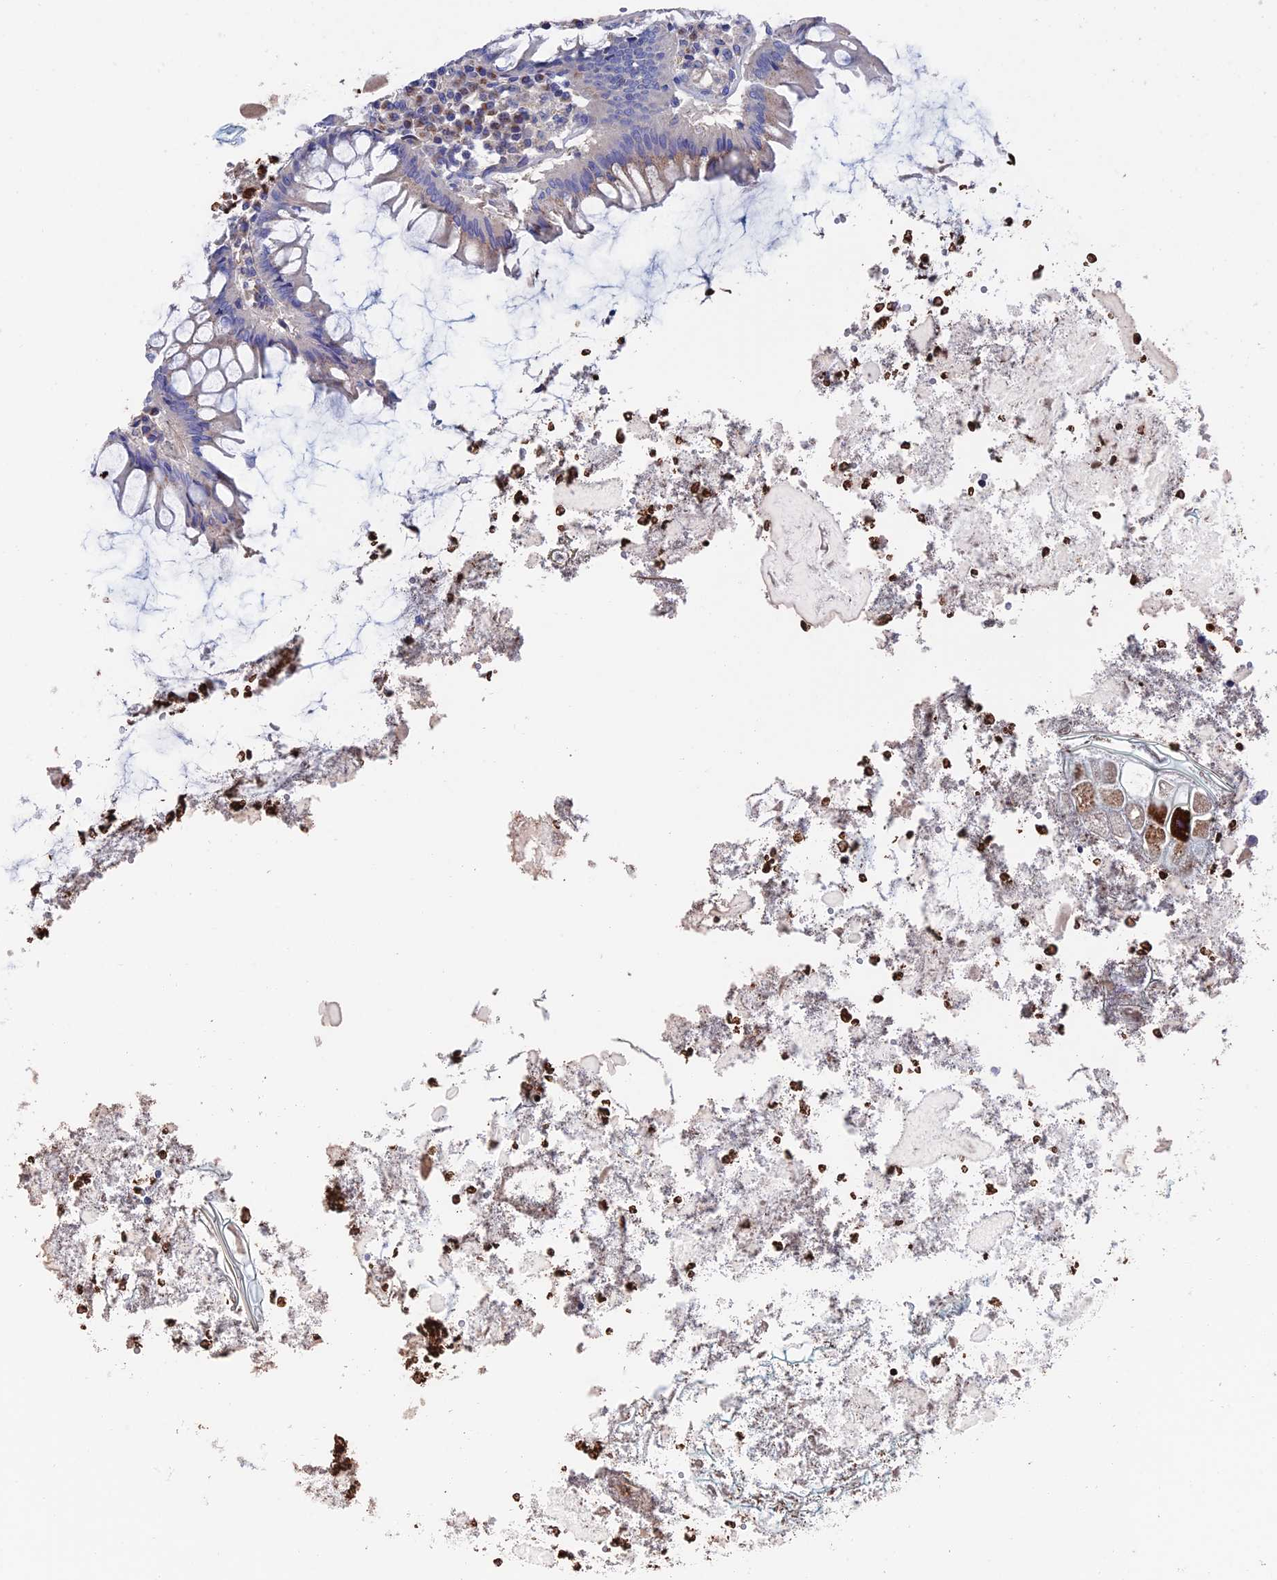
{"staining": {"intensity": "negative", "quantity": "none", "location": "none"}, "tissue": "appendix", "cell_type": "Glandular cells", "image_type": "normal", "snomed": [{"axis": "morphology", "description": "Normal tissue, NOS"}, {"axis": "topography", "description": "Appendix"}], "caption": "The histopathology image displays no staining of glandular cells in benign appendix. Brightfield microscopy of IHC stained with DAB (brown) and hematoxylin (blue), captured at high magnification.", "gene": "HPF1", "patient": {"sex": "female", "age": 54}}